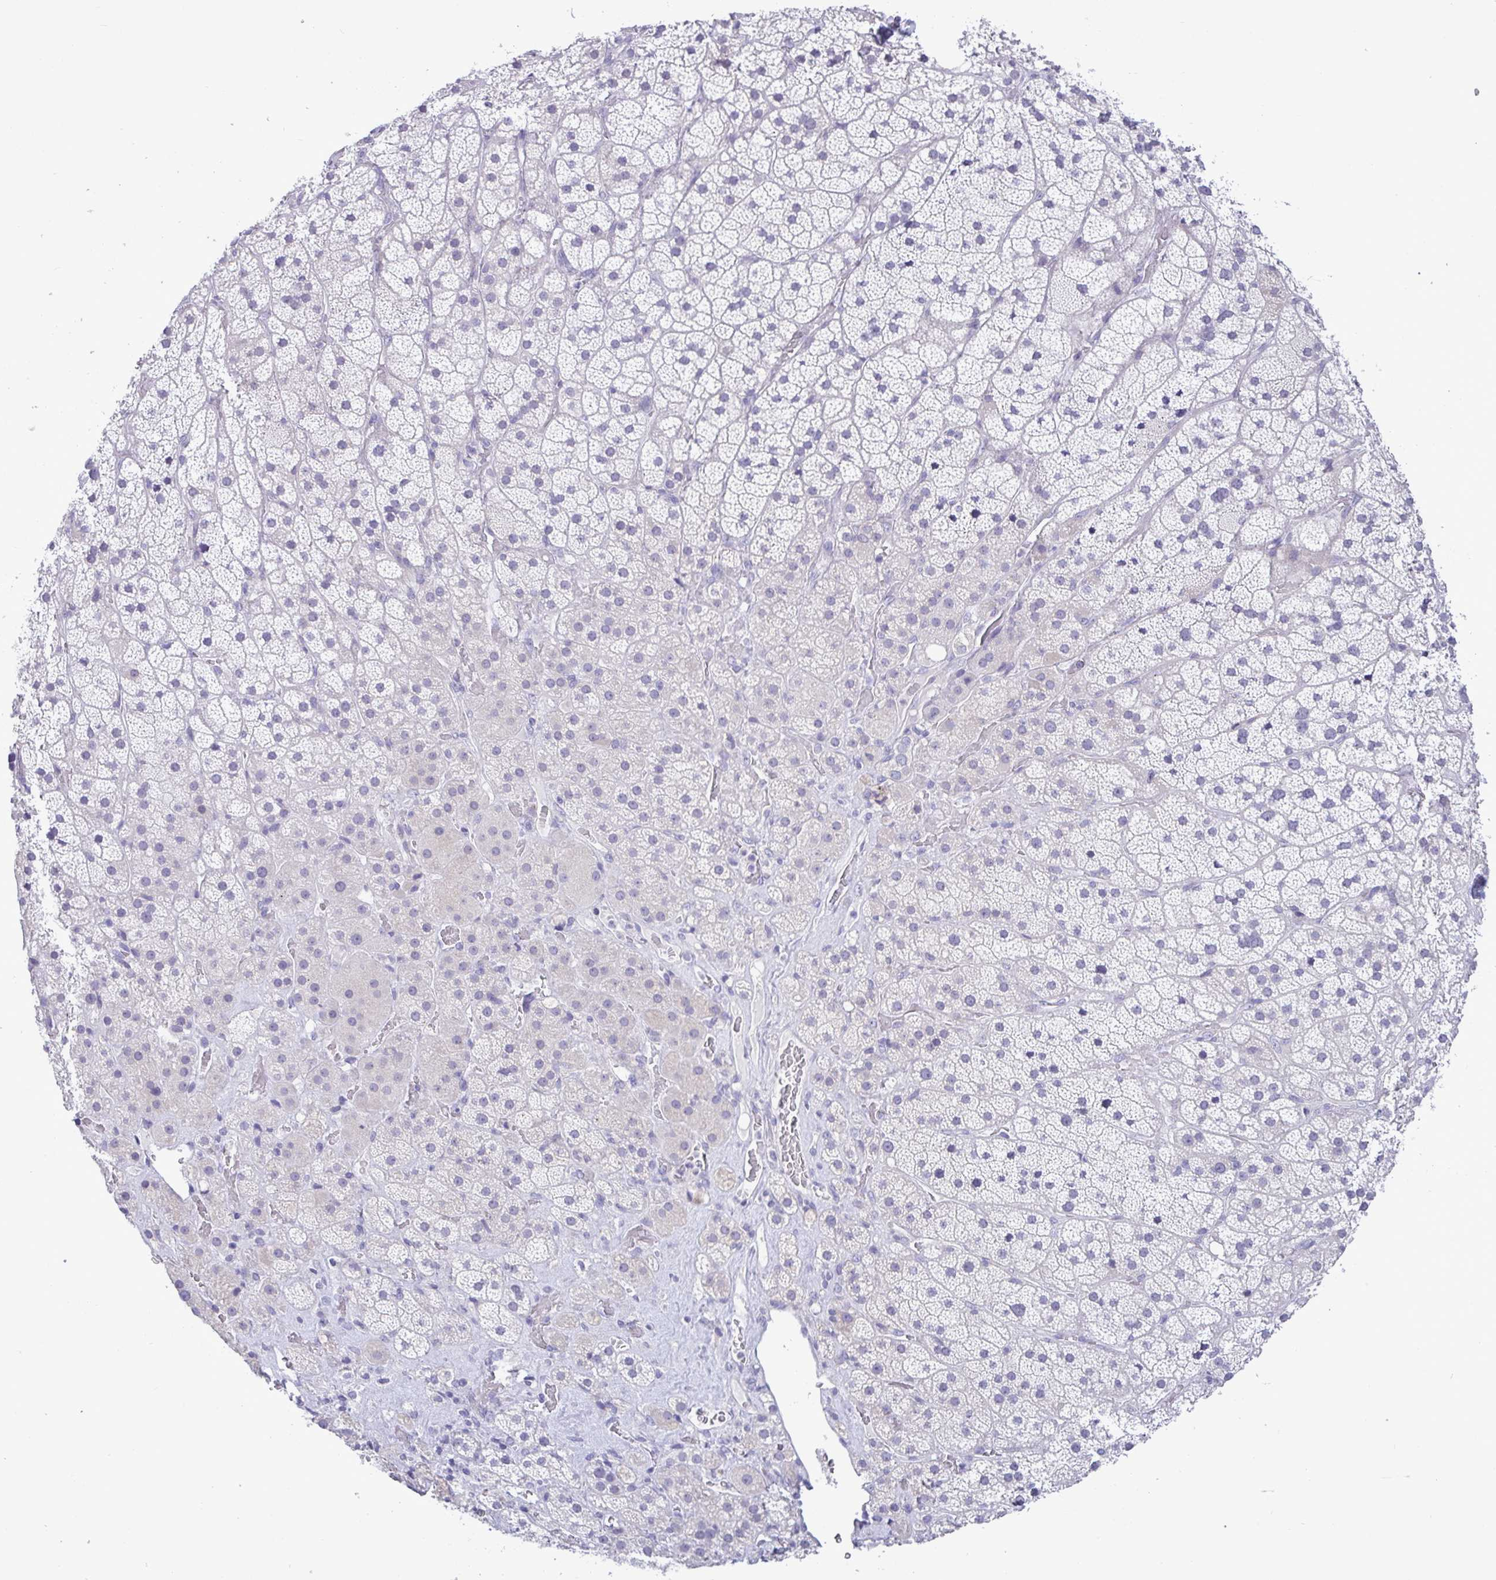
{"staining": {"intensity": "weak", "quantity": "<25%", "location": "cytoplasmic/membranous"}, "tissue": "adrenal gland", "cell_type": "Glandular cells", "image_type": "normal", "snomed": [{"axis": "morphology", "description": "Normal tissue, NOS"}, {"axis": "topography", "description": "Adrenal gland"}], "caption": "An image of human adrenal gland is negative for staining in glandular cells. (DAB (3,3'-diaminobenzidine) immunohistochemistry visualized using brightfield microscopy, high magnification).", "gene": "C4orf33", "patient": {"sex": "male", "age": 57}}